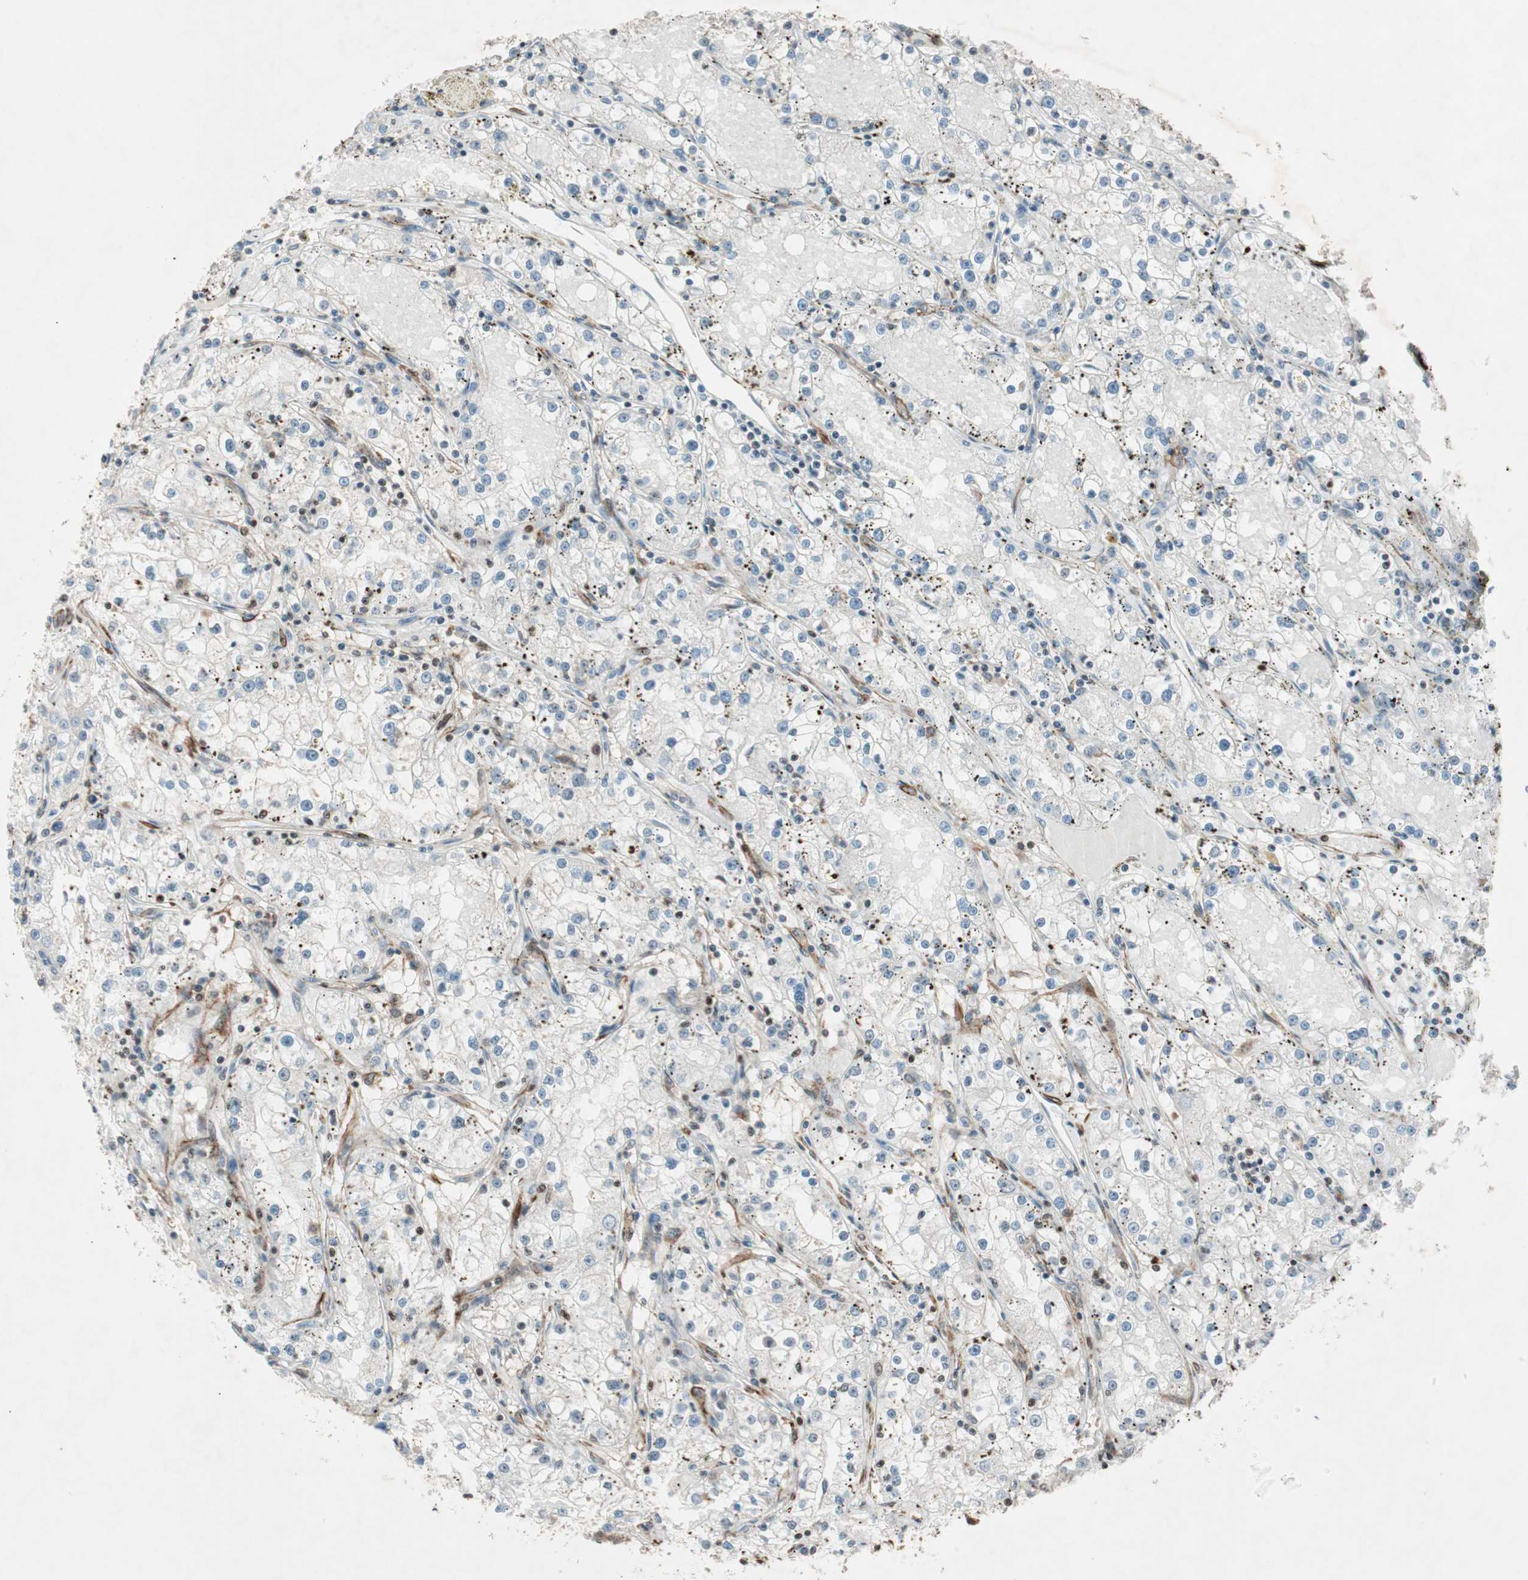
{"staining": {"intensity": "negative", "quantity": "none", "location": "none"}, "tissue": "renal cancer", "cell_type": "Tumor cells", "image_type": "cancer", "snomed": [{"axis": "morphology", "description": "Adenocarcinoma, NOS"}, {"axis": "topography", "description": "Kidney"}], "caption": "IHC photomicrograph of neoplastic tissue: human renal cancer stained with DAB reveals no significant protein expression in tumor cells.", "gene": "CDK19", "patient": {"sex": "male", "age": 56}}